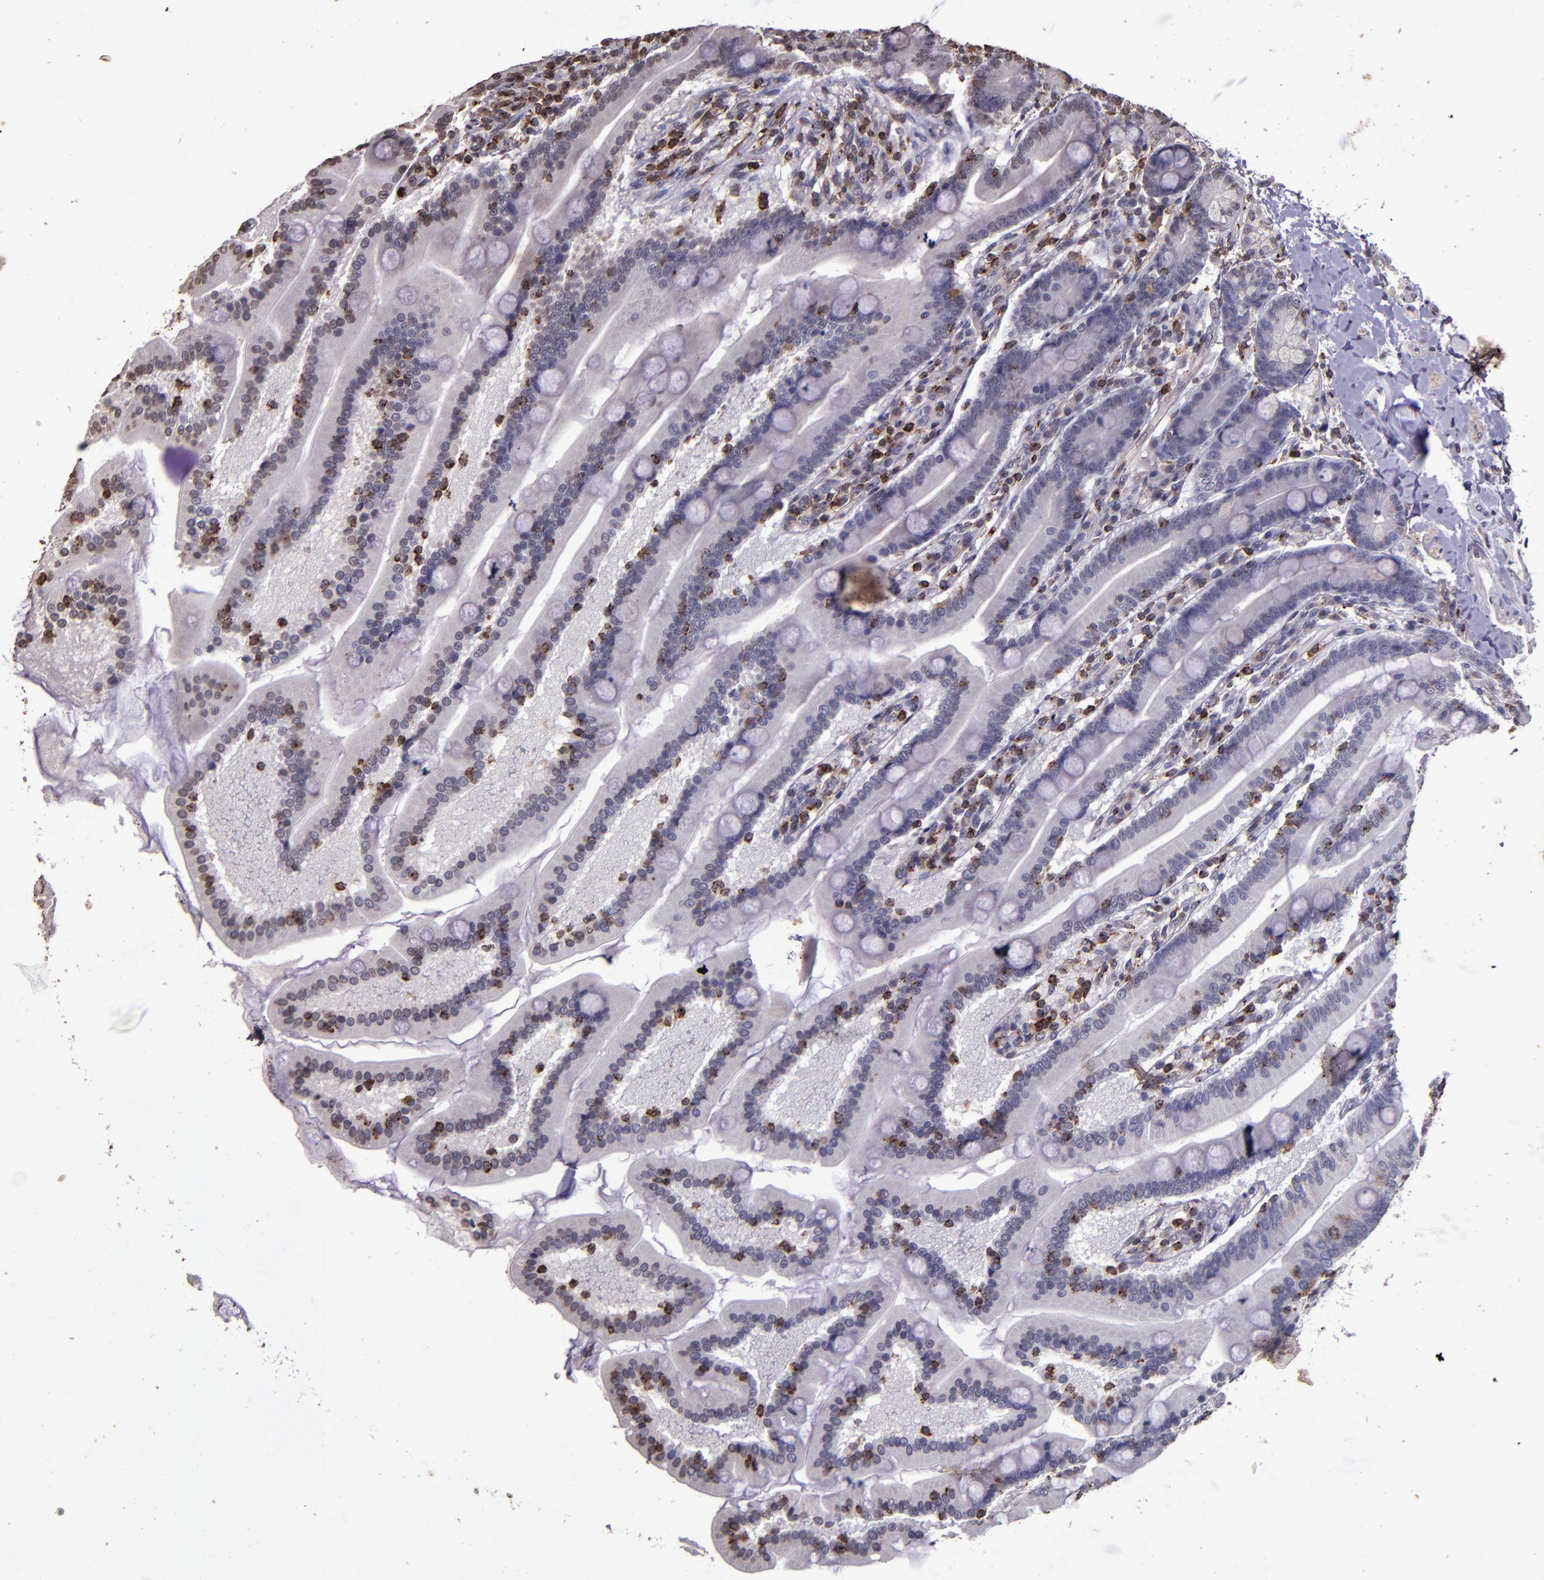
{"staining": {"intensity": "weak", "quantity": "<25%", "location": "cytoplasmic/membranous"}, "tissue": "duodenum", "cell_type": "Glandular cells", "image_type": "normal", "snomed": [{"axis": "morphology", "description": "Normal tissue, NOS"}, {"axis": "topography", "description": "Duodenum"}], "caption": "Unremarkable duodenum was stained to show a protein in brown. There is no significant expression in glandular cells. (DAB (3,3'-diaminobenzidine) IHC with hematoxylin counter stain).", "gene": "SLC2A3", "patient": {"sex": "female", "age": 64}}